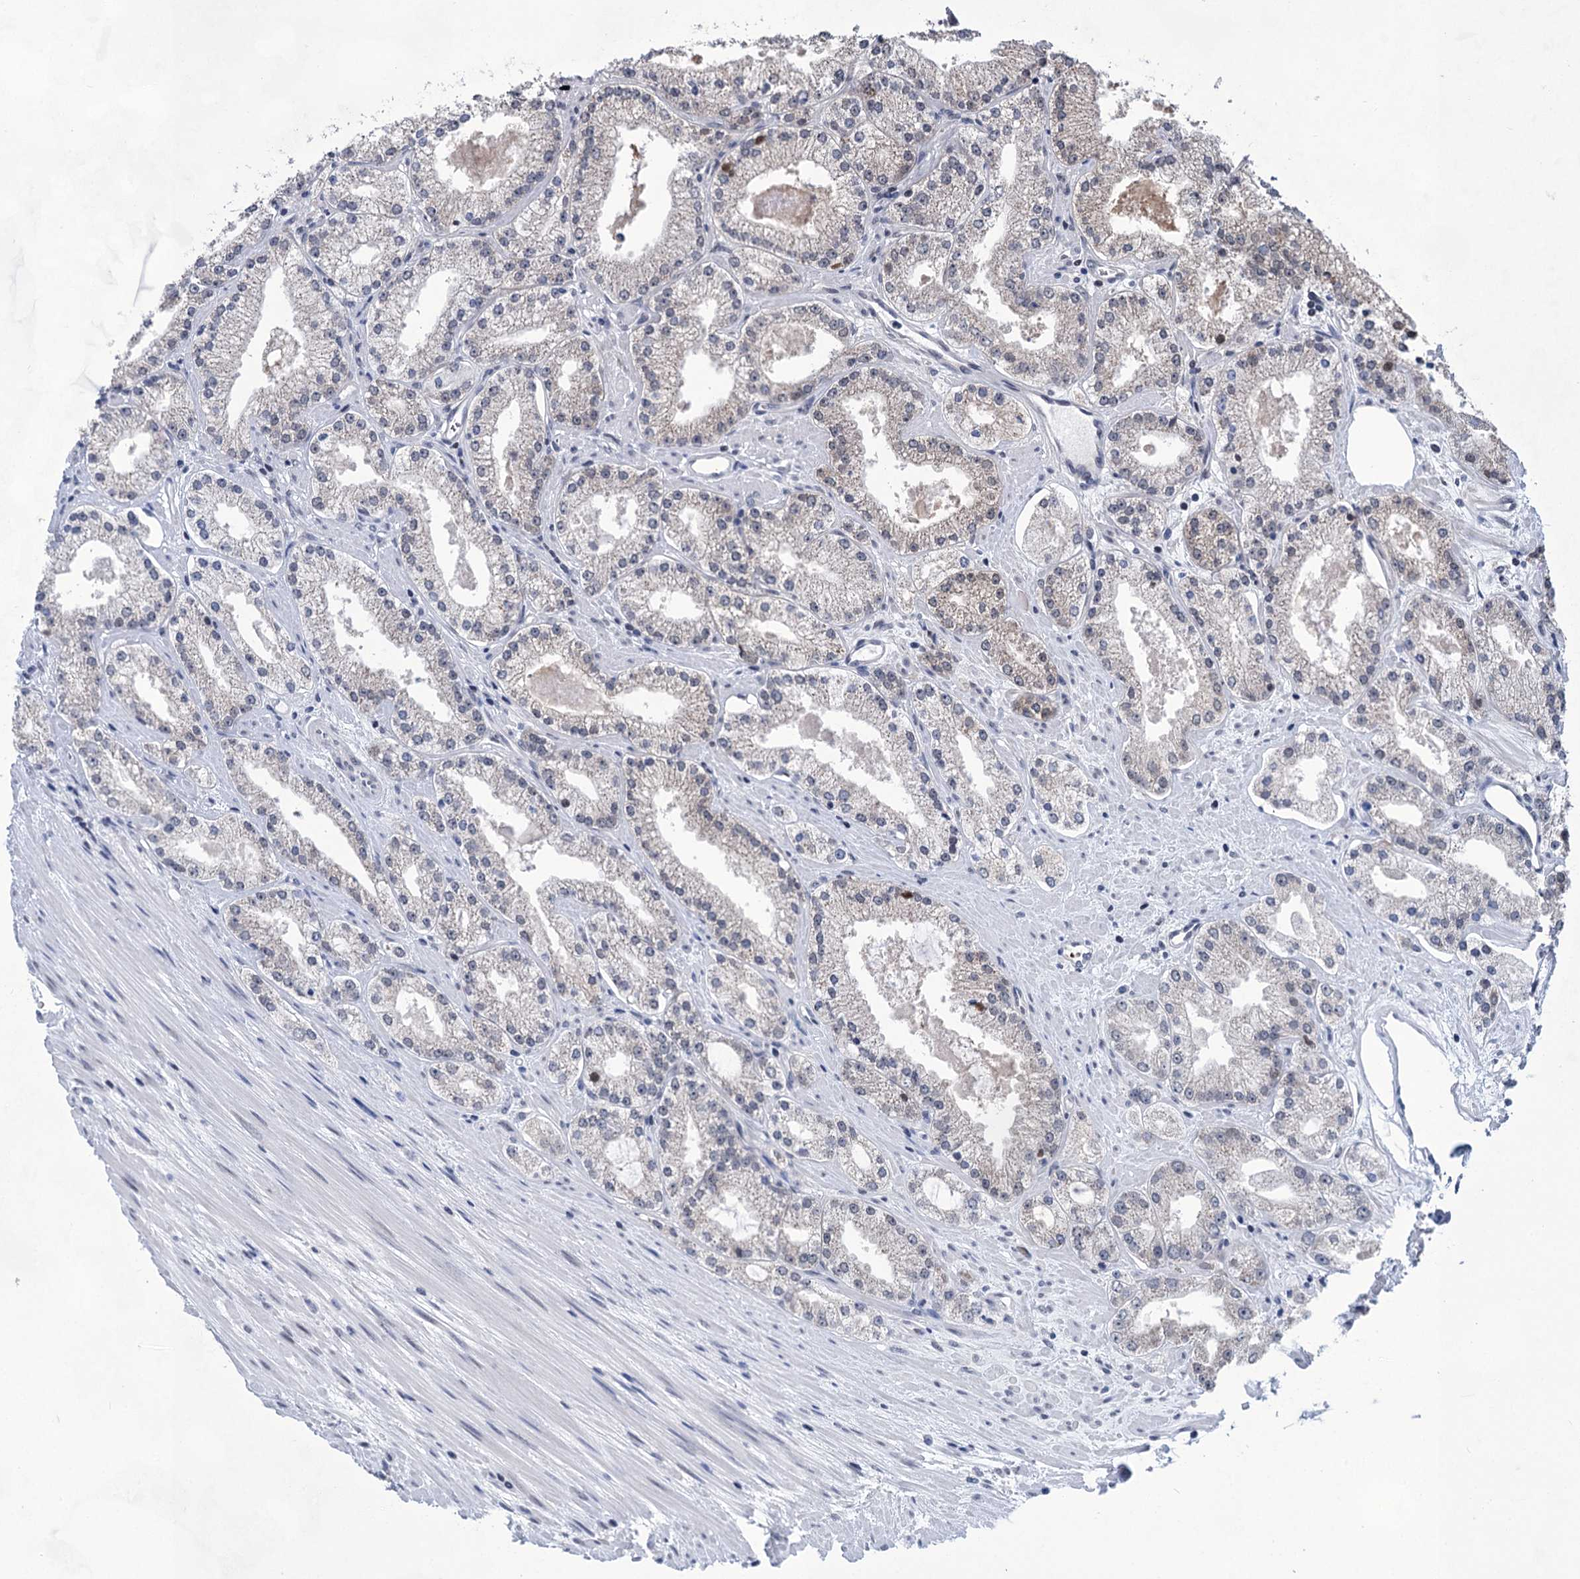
{"staining": {"intensity": "negative", "quantity": "none", "location": "none"}, "tissue": "prostate cancer", "cell_type": "Tumor cells", "image_type": "cancer", "snomed": [{"axis": "morphology", "description": "Adenocarcinoma, Low grade"}, {"axis": "topography", "description": "Prostate"}], "caption": "Prostate adenocarcinoma (low-grade) was stained to show a protein in brown. There is no significant expression in tumor cells. (DAB (3,3'-diaminobenzidine) IHC visualized using brightfield microscopy, high magnification).", "gene": "MON2", "patient": {"sex": "male", "age": 69}}